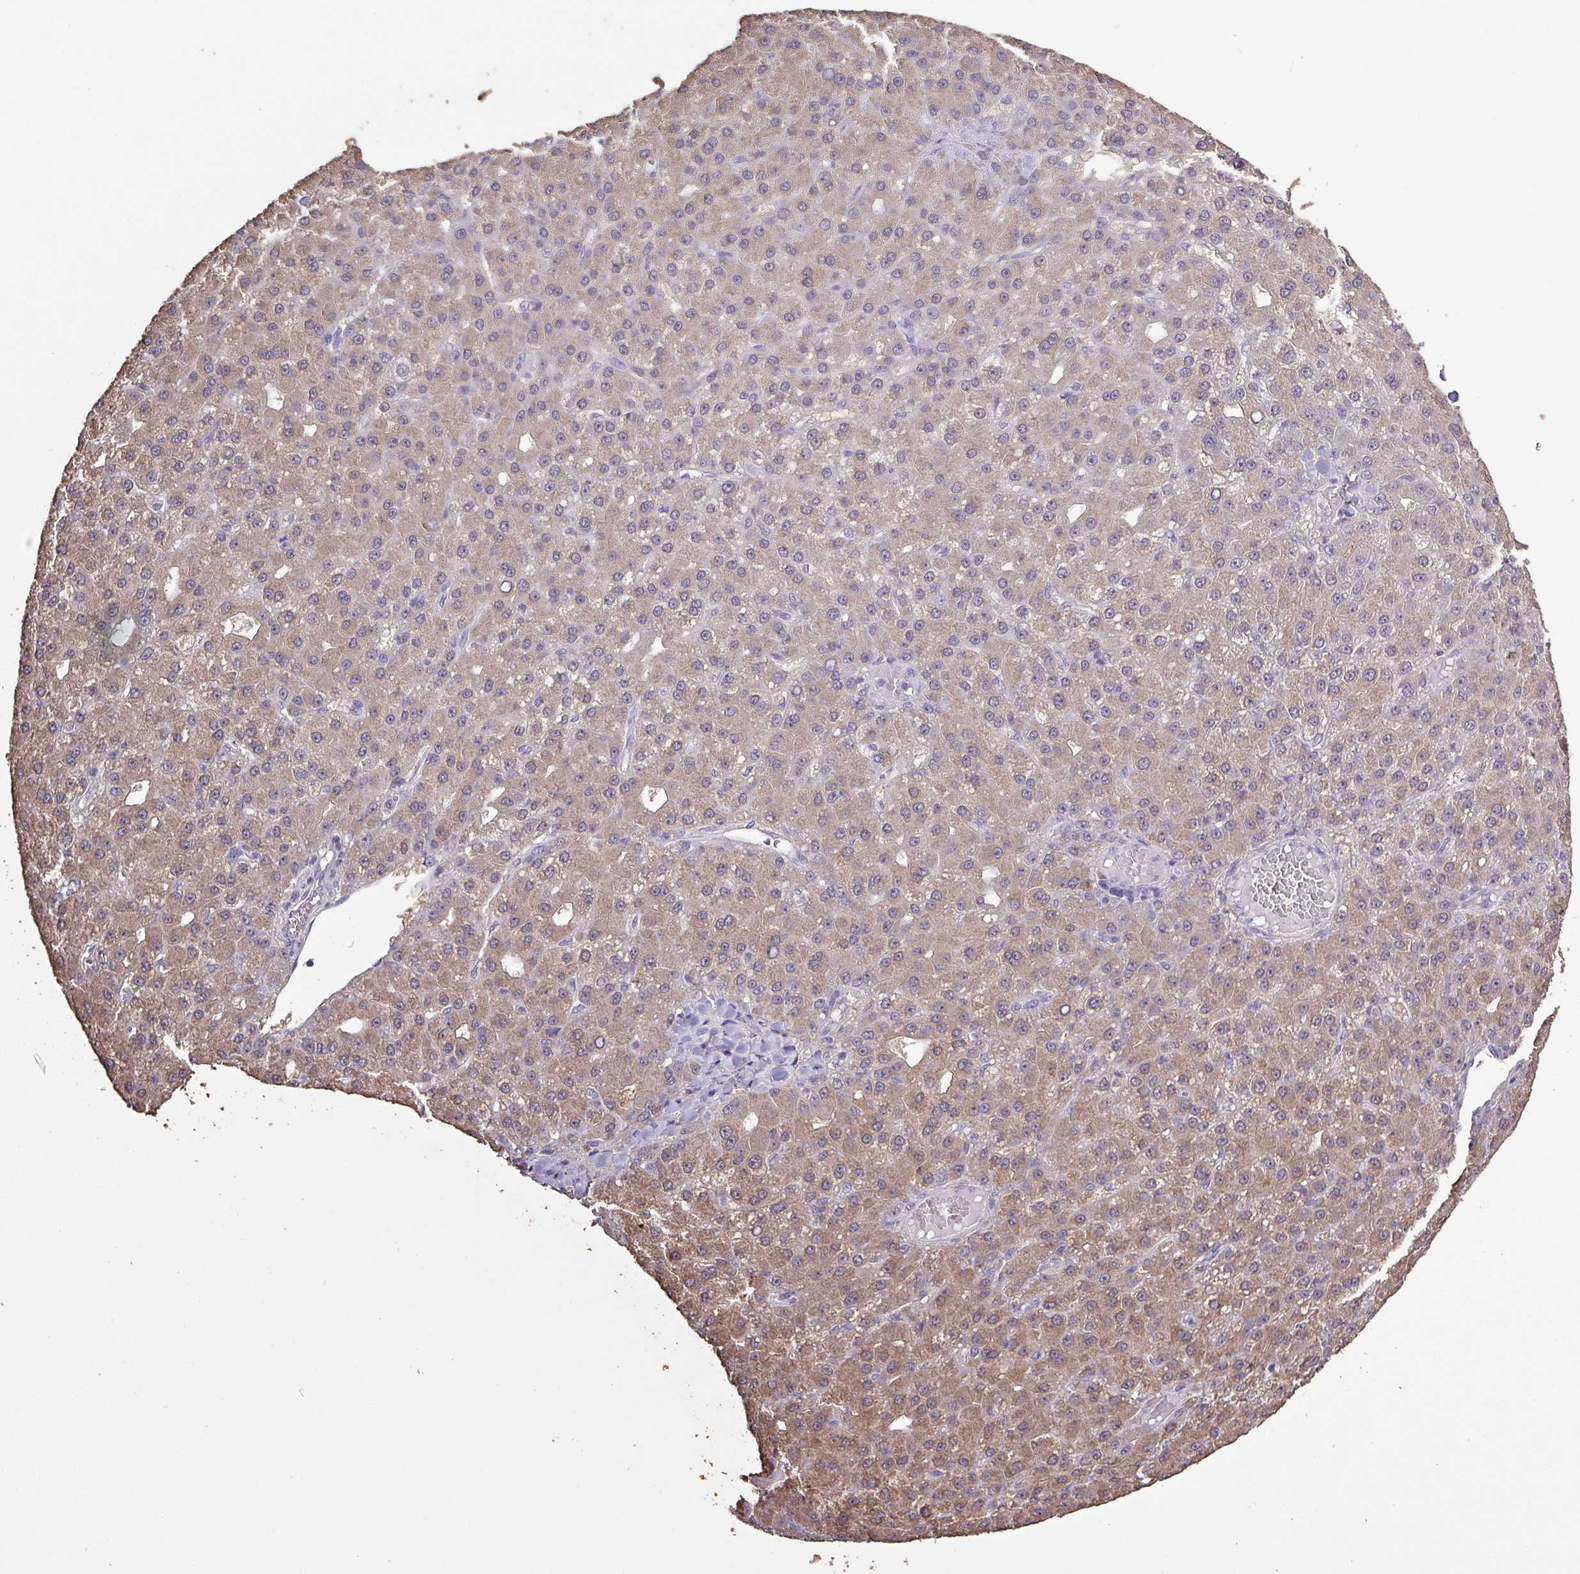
{"staining": {"intensity": "moderate", "quantity": ">75%", "location": "cytoplasmic/membranous"}, "tissue": "liver cancer", "cell_type": "Tumor cells", "image_type": "cancer", "snomed": [{"axis": "morphology", "description": "Carcinoma, Hepatocellular, NOS"}, {"axis": "topography", "description": "Liver"}], "caption": "Liver cancer (hepatocellular carcinoma) was stained to show a protein in brown. There is medium levels of moderate cytoplasmic/membranous expression in about >75% of tumor cells.", "gene": "ISLR", "patient": {"sex": "male", "age": 67}}